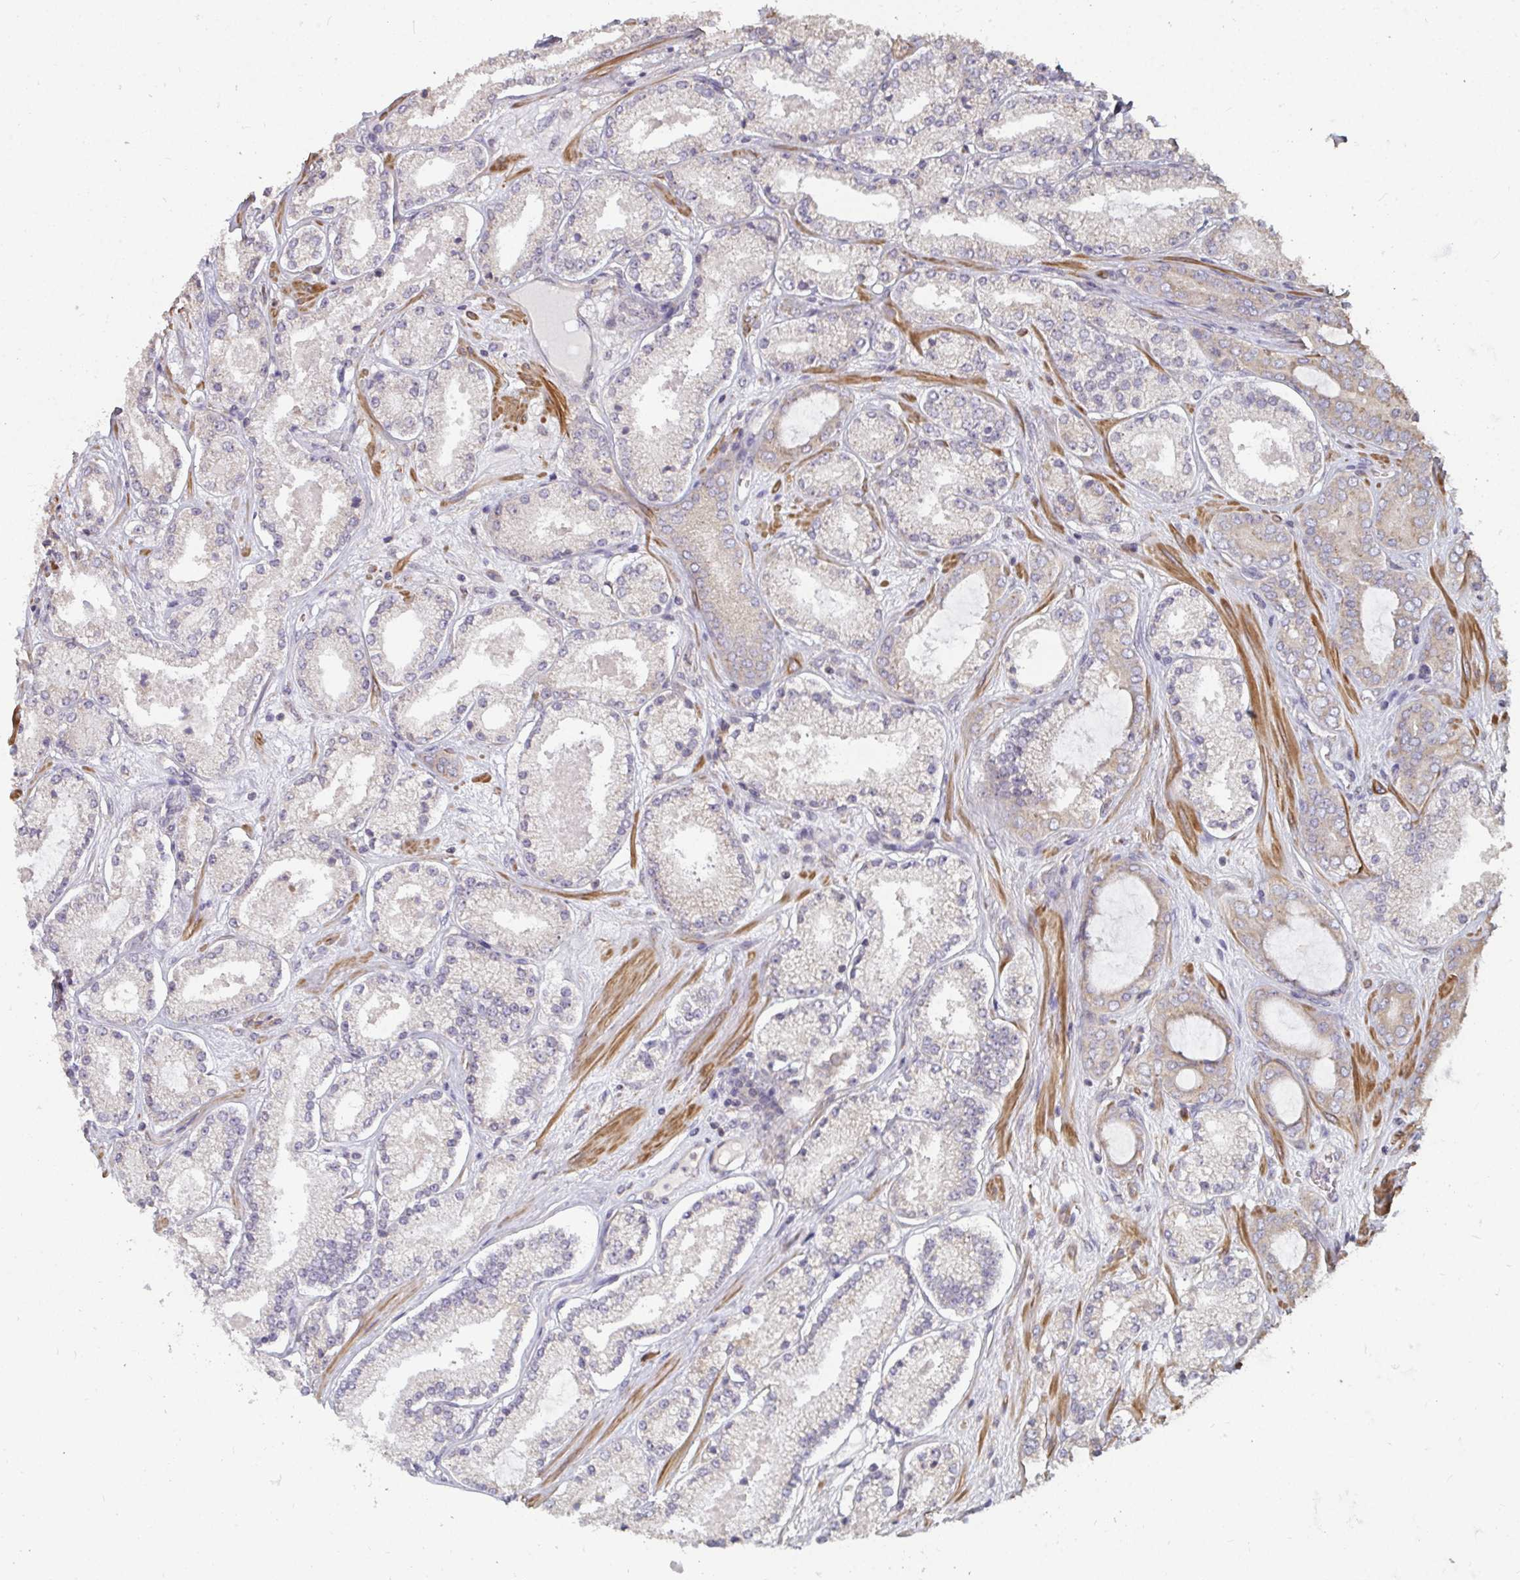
{"staining": {"intensity": "weak", "quantity": "<25%", "location": "cytoplasmic/membranous"}, "tissue": "prostate cancer", "cell_type": "Tumor cells", "image_type": "cancer", "snomed": [{"axis": "morphology", "description": "Adenocarcinoma, High grade"}, {"axis": "topography", "description": "Prostate"}], "caption": "An immunohistochemistry photomicrograph of prostate cancer (adenocarcinoma (high-grade)) is shown. There is no staining in tumor cells of prostate cancer (adenocarcinoma (high-grade)).", "gene": "ZFYVE28", "patient": {"sex": "male", "age": 63}}